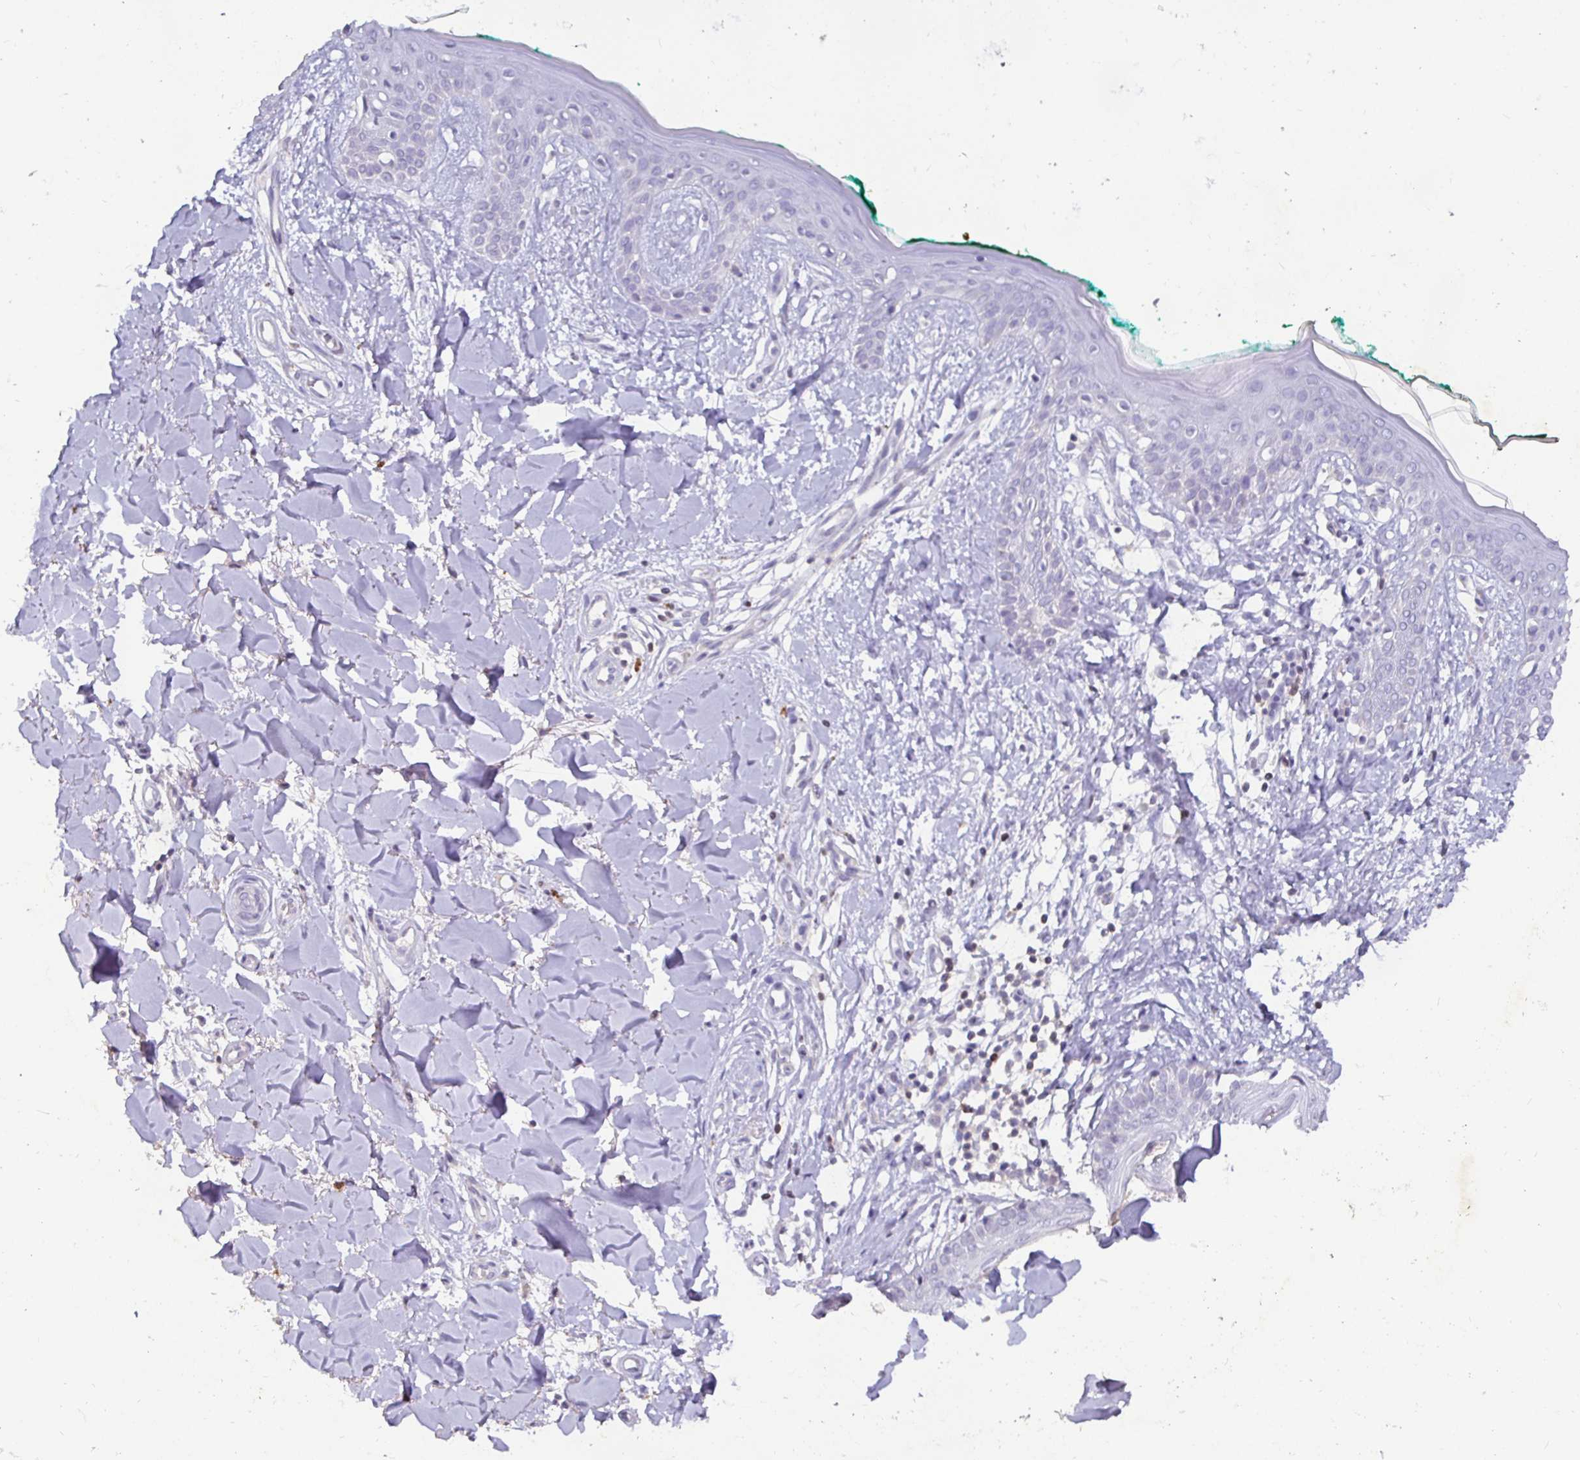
{"staining": {"intensity": "negative", "quantity": "none", "location": "none"}, "tissue": "skin", "cell_type": "Fibroblasts", "image_type": "normal", "snomed": [{"axis": "morphology", "description": "Normal tissue, NOS"}, {"axis": "topography", "description": "Skin"}], "caption": "Immunohistochemistry histopathology image of unremarkable human skin stained for a protein (brown), which shows no expression in fibroblasts.", "gene": "SHISA4", "patient": {"sex": "female", "age": 34}}